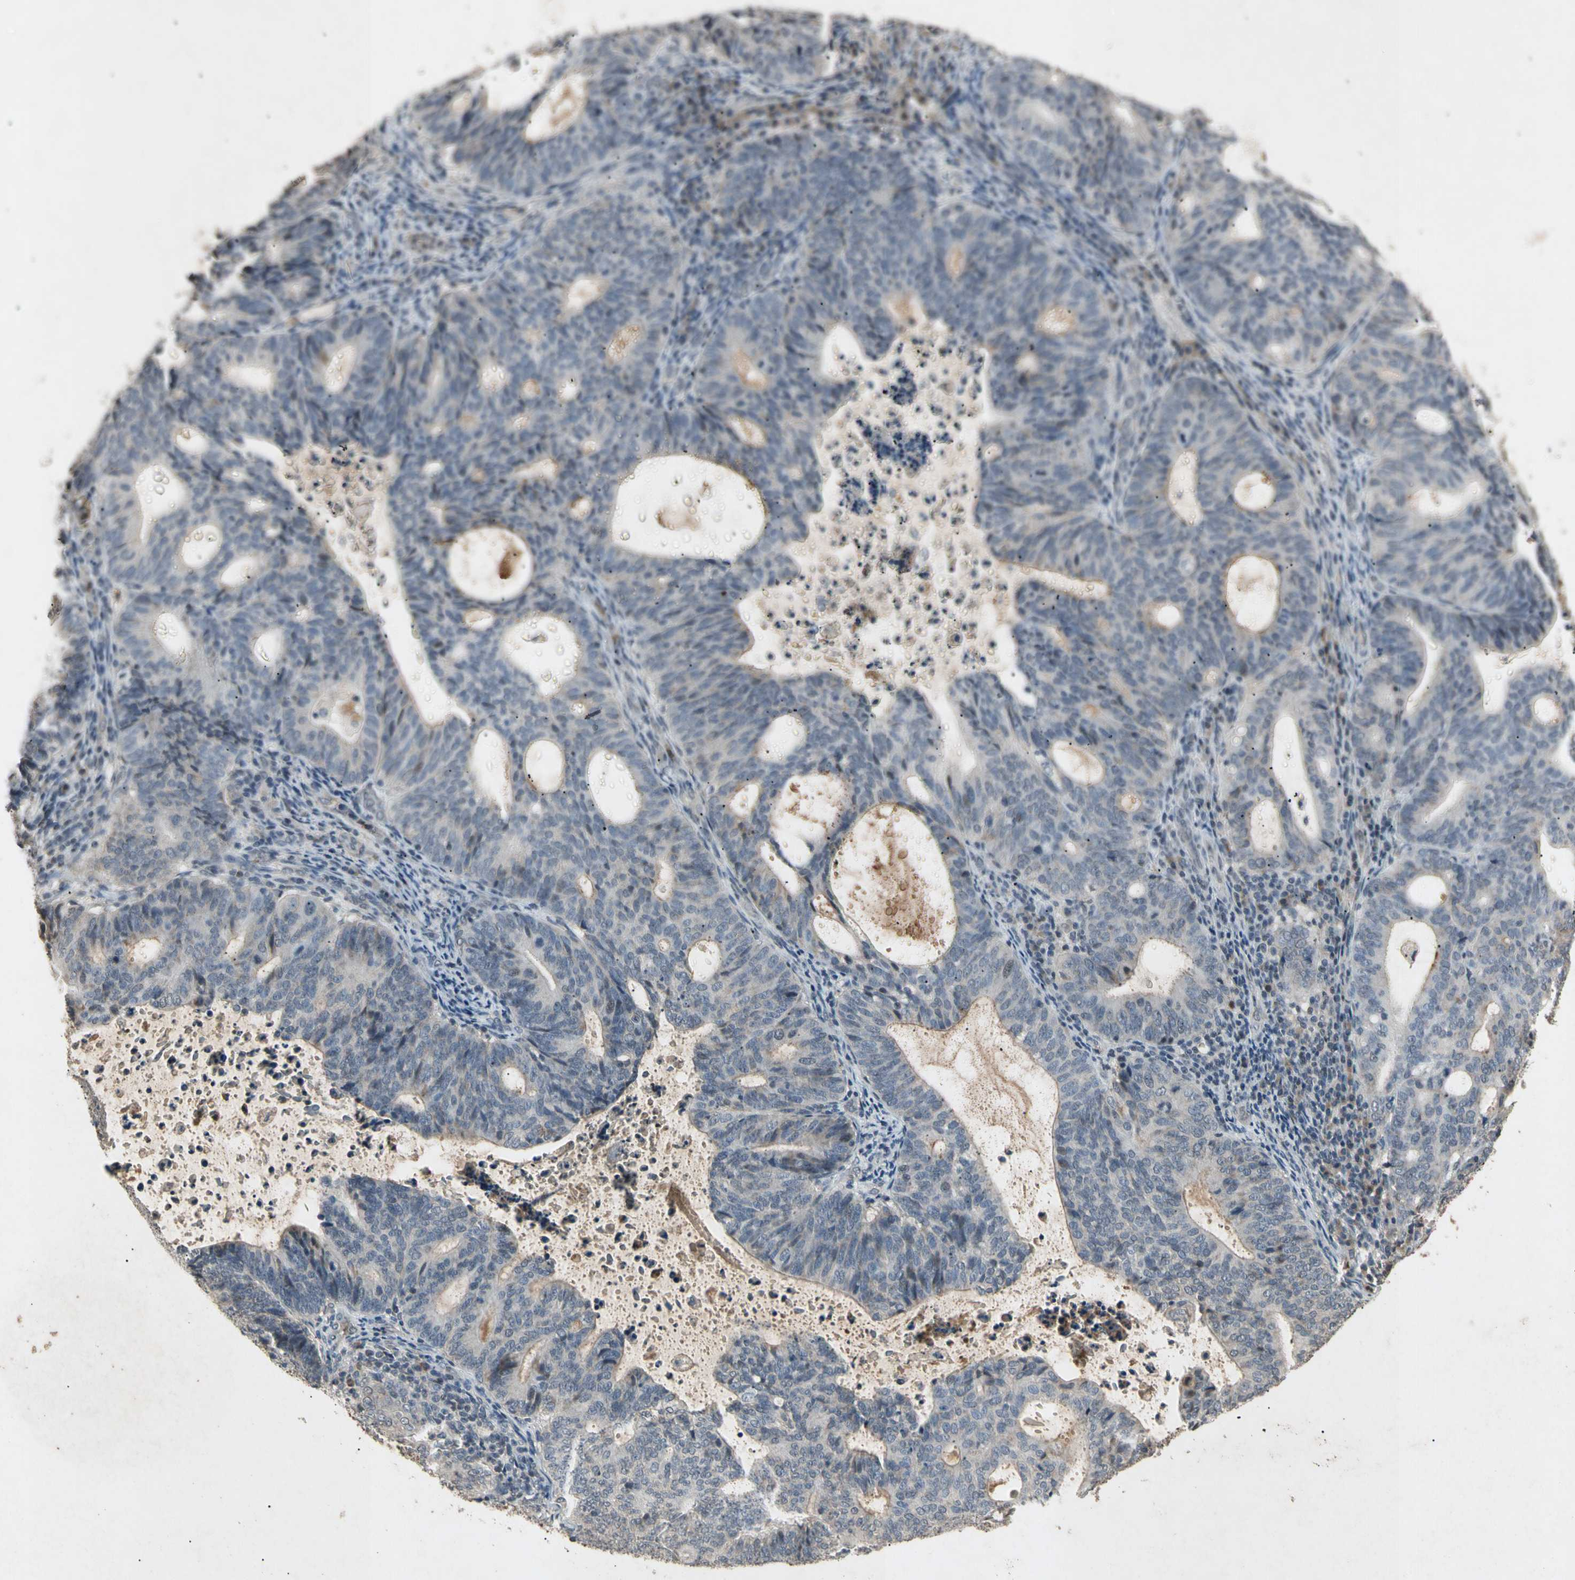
{"staining": {"intensity": "weak", "quantity": "<25%", "location": "cytoplasmic/membranous"}, "tissue": "endometrial cancer", "cell_type": "Tumor cells", "image_type": "cancer", "snomed": [{"axis": "morphology", "description": "Adenocarcinoma, NOS"}, {"axis": "topography", "description": "Uterus"}], "caption": "IHC photomicrograph of endometrial adenocarcinoma stained for a protein (brown), which shows no expression in tumor cells. (DAB immunohistochemistry, high magnification).", "gene": "CP", "patient": {"sex": "female", "age": 83}}